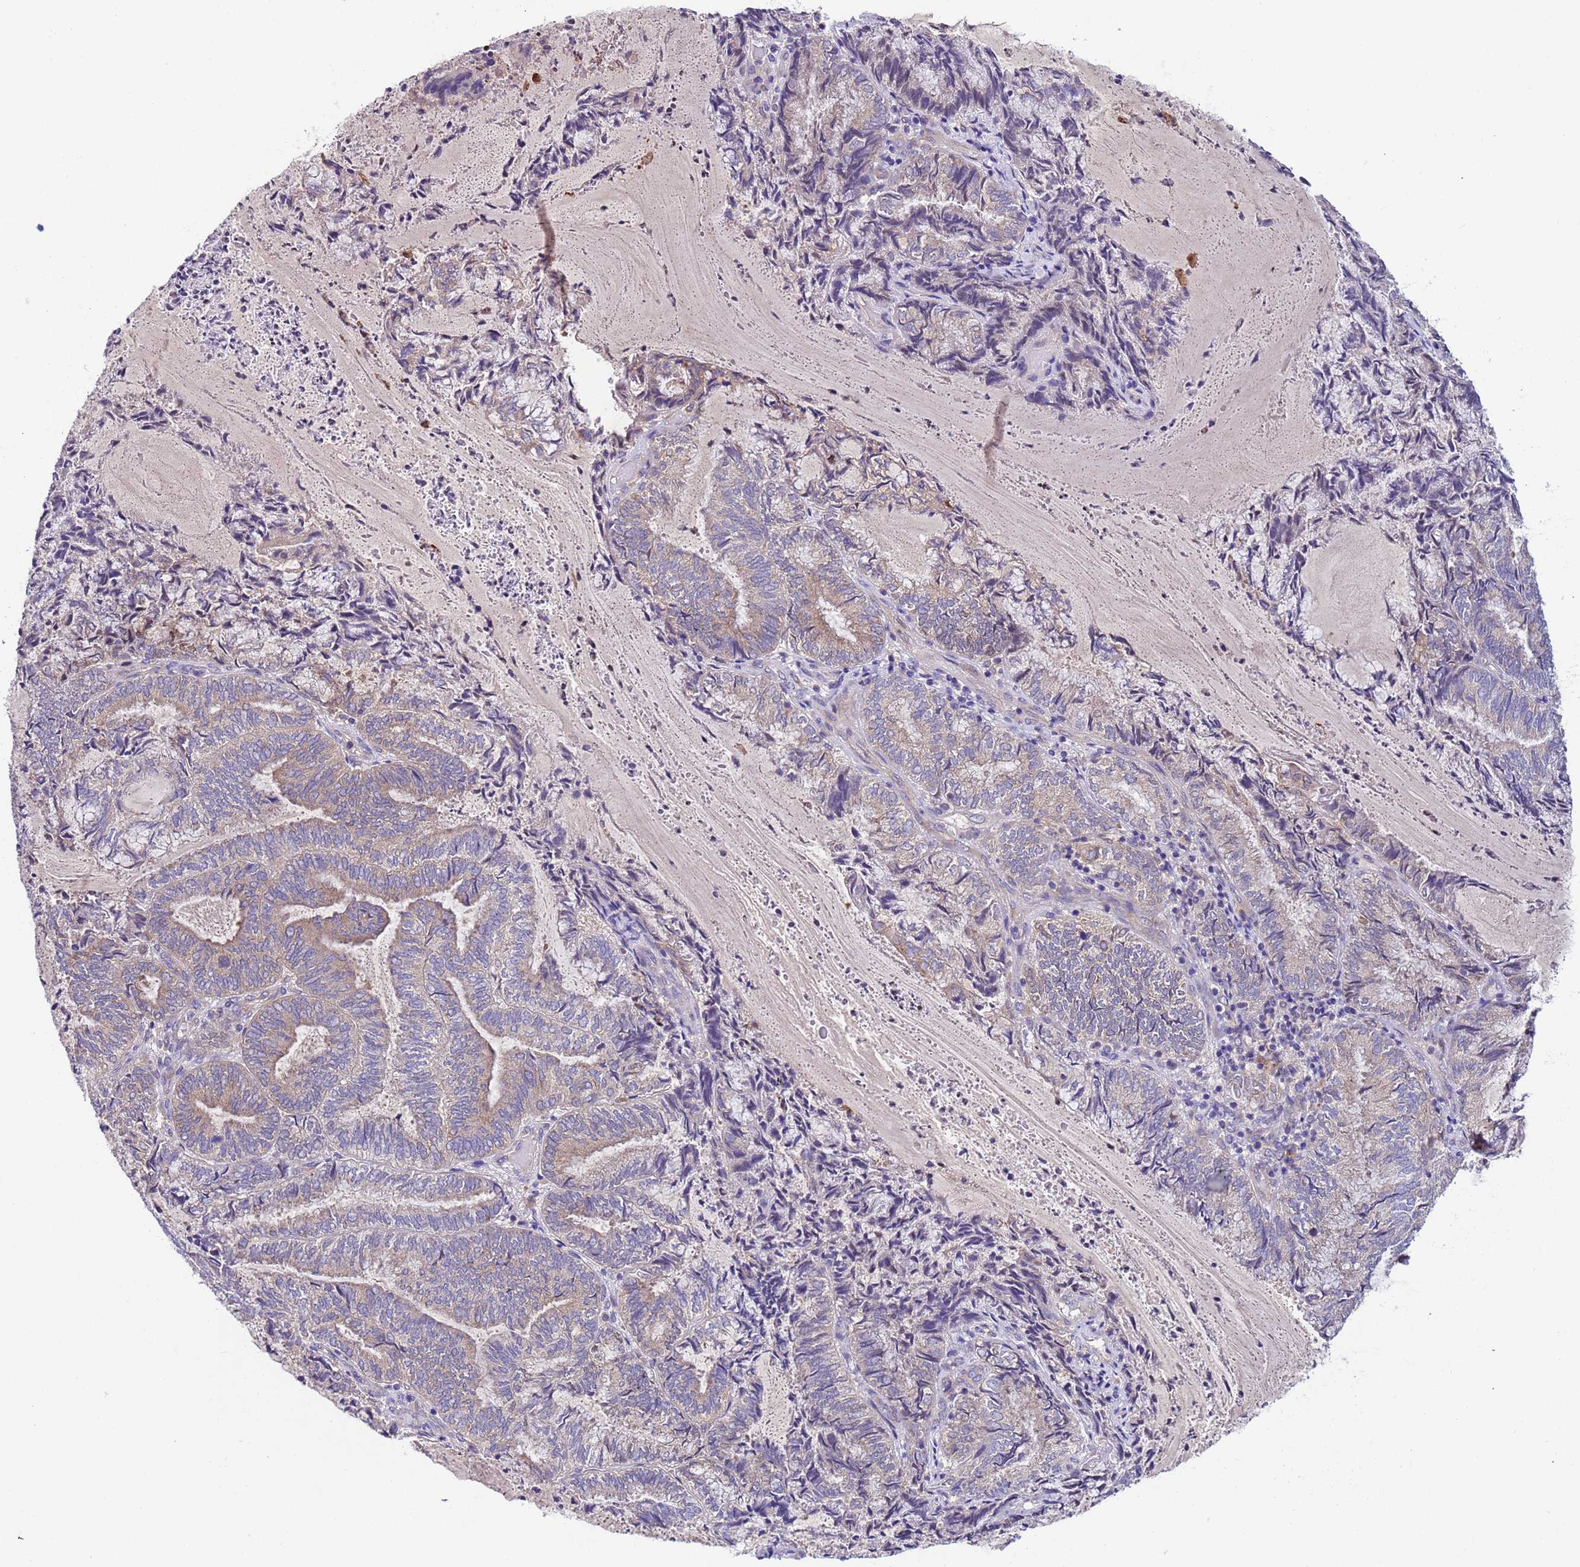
{"staining": {"intensity": "weak", "quantity": "<25%", "location": "cytoplasmic/membranous"}, "tissue": "endometrial cancer", "cell_type": "Tumor cells", "image_type": "cancer", "snomed": [{"axis": "morphology", "description": "Adenocarcinoma, NOS"}, {"axis": "topography", "description": "Endometrium"}], "caption": "IHC micrograph of human endometrial adenocarcinoma stained for a protein (brown), which displays no positivity in tumor cells.", "gene": "PAQR7", "patient": {"sex": "female", "age": 80}}